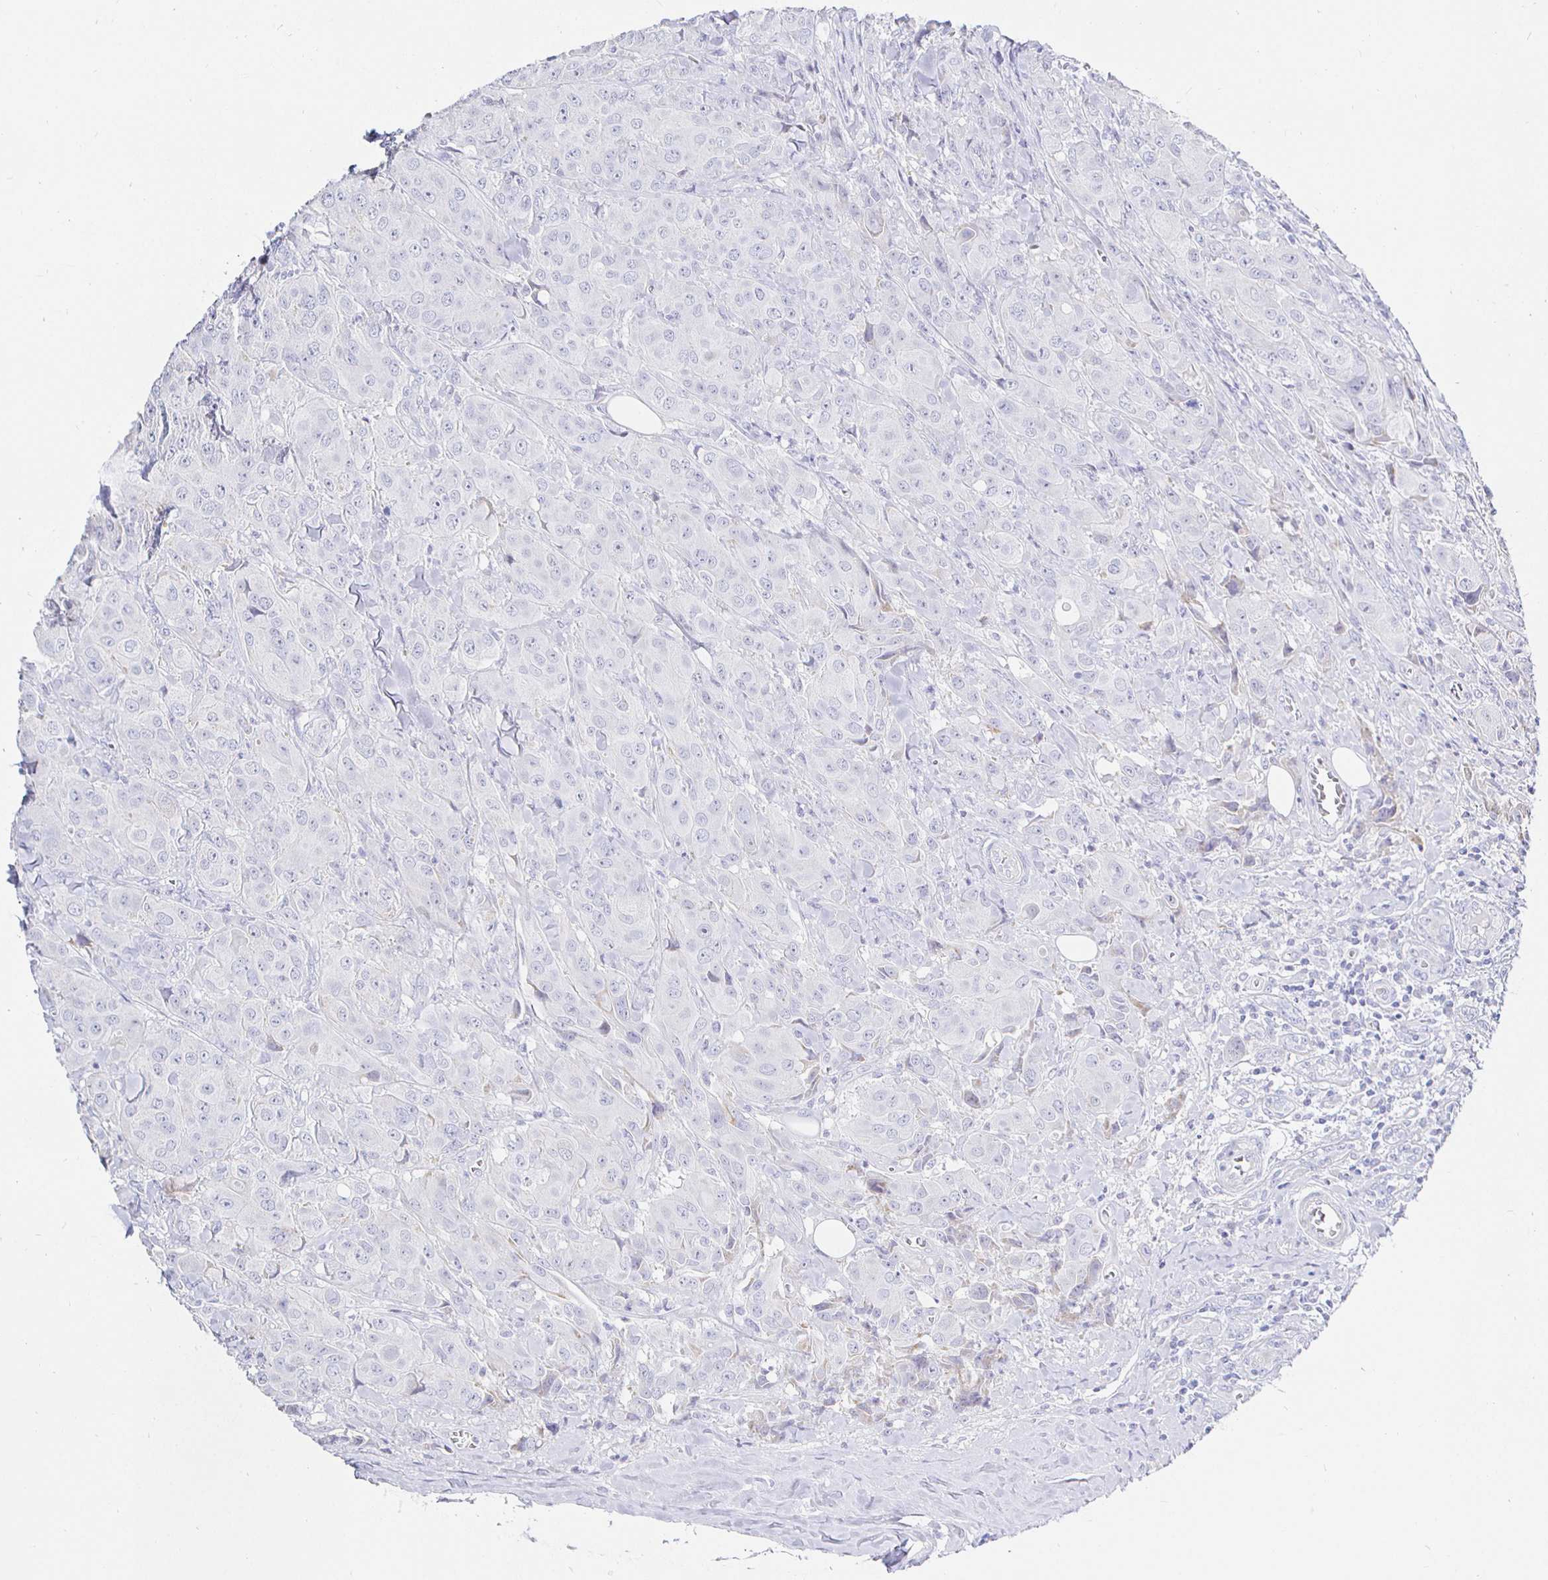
{"staining": {"intensity": "negative", "quantity": "none", "location": "none"}, "tissue": "breast cancer", "cell_type": "Tumor cells", "image_type": "cancer", "snomed": [{"axis": "morphology", "description": "Normal tissue, NOS"}, {"axis": "morphology", "description": "Duct carcinoma"}, {"axis": "topography", "description": "Breast"}], "caption": "A micrograph of human breast cancer (infiltrating ductal carcinoma) is negative for staining in tumor cells.", "gene": "CR2", "patient": {"sex": "female", "age": 43}}